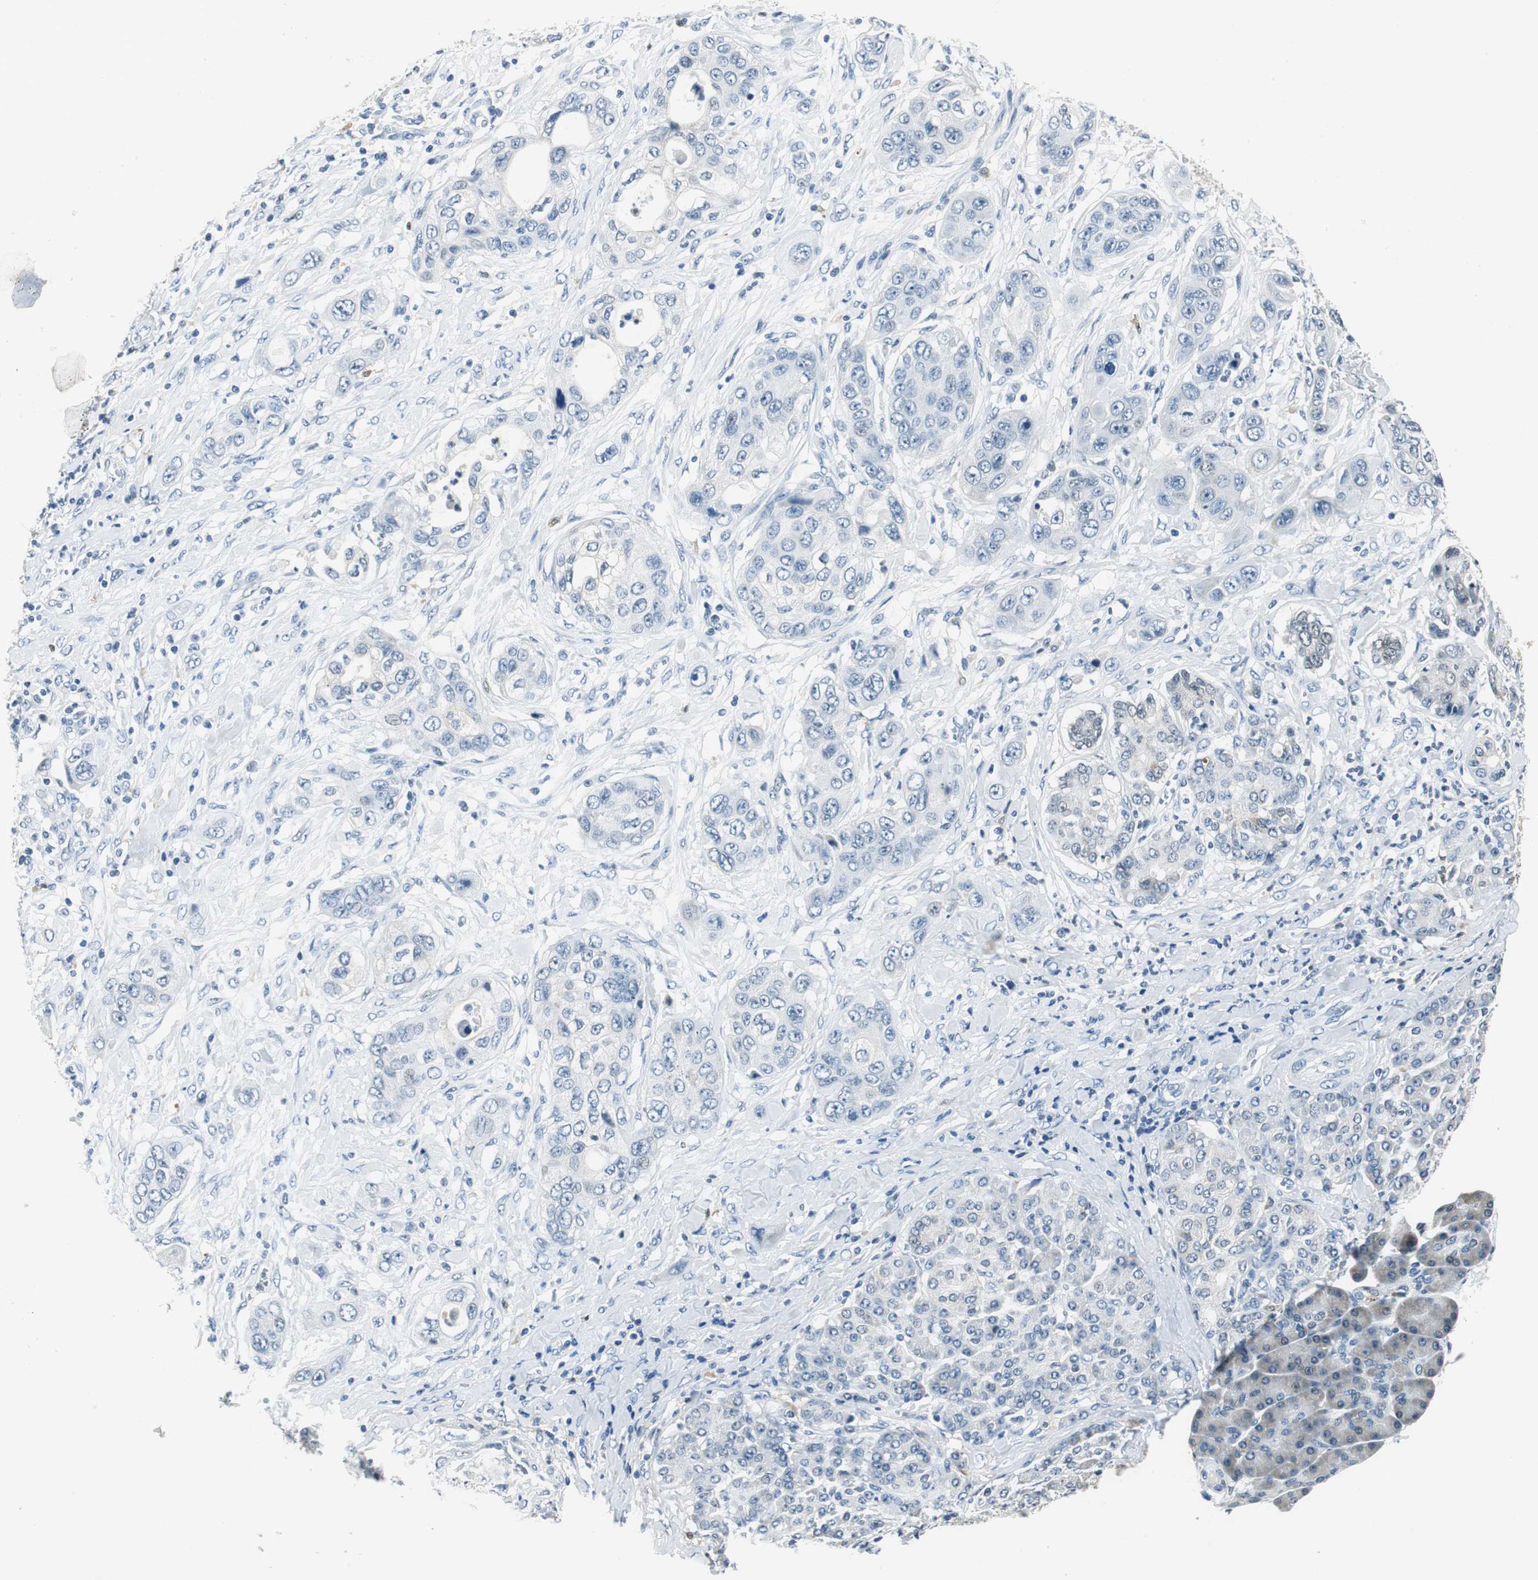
{"staining": {"intensity": "negative", "quantity": "none", "location": "none"}, "tissue": "pancreatic cancer", "cell_type": "Tumor cells", "image_type": "cancer", "snomed": [{"axis": "morphology", "description": "Adenocarcinoma, NOS"}, {"axis": "topography", "description": "Pancreas"}], "caption": "Histopathology image shows no significant protein staining in tumor cells of pancreatic cancer. The staining was performed using DAB to visualize the protein expression in brown, while the nuclei were stained in blue with hematoxylin (Magnification: 20x).", "gene": "ME1", "patient": {"sex": "female", "age": 70}}